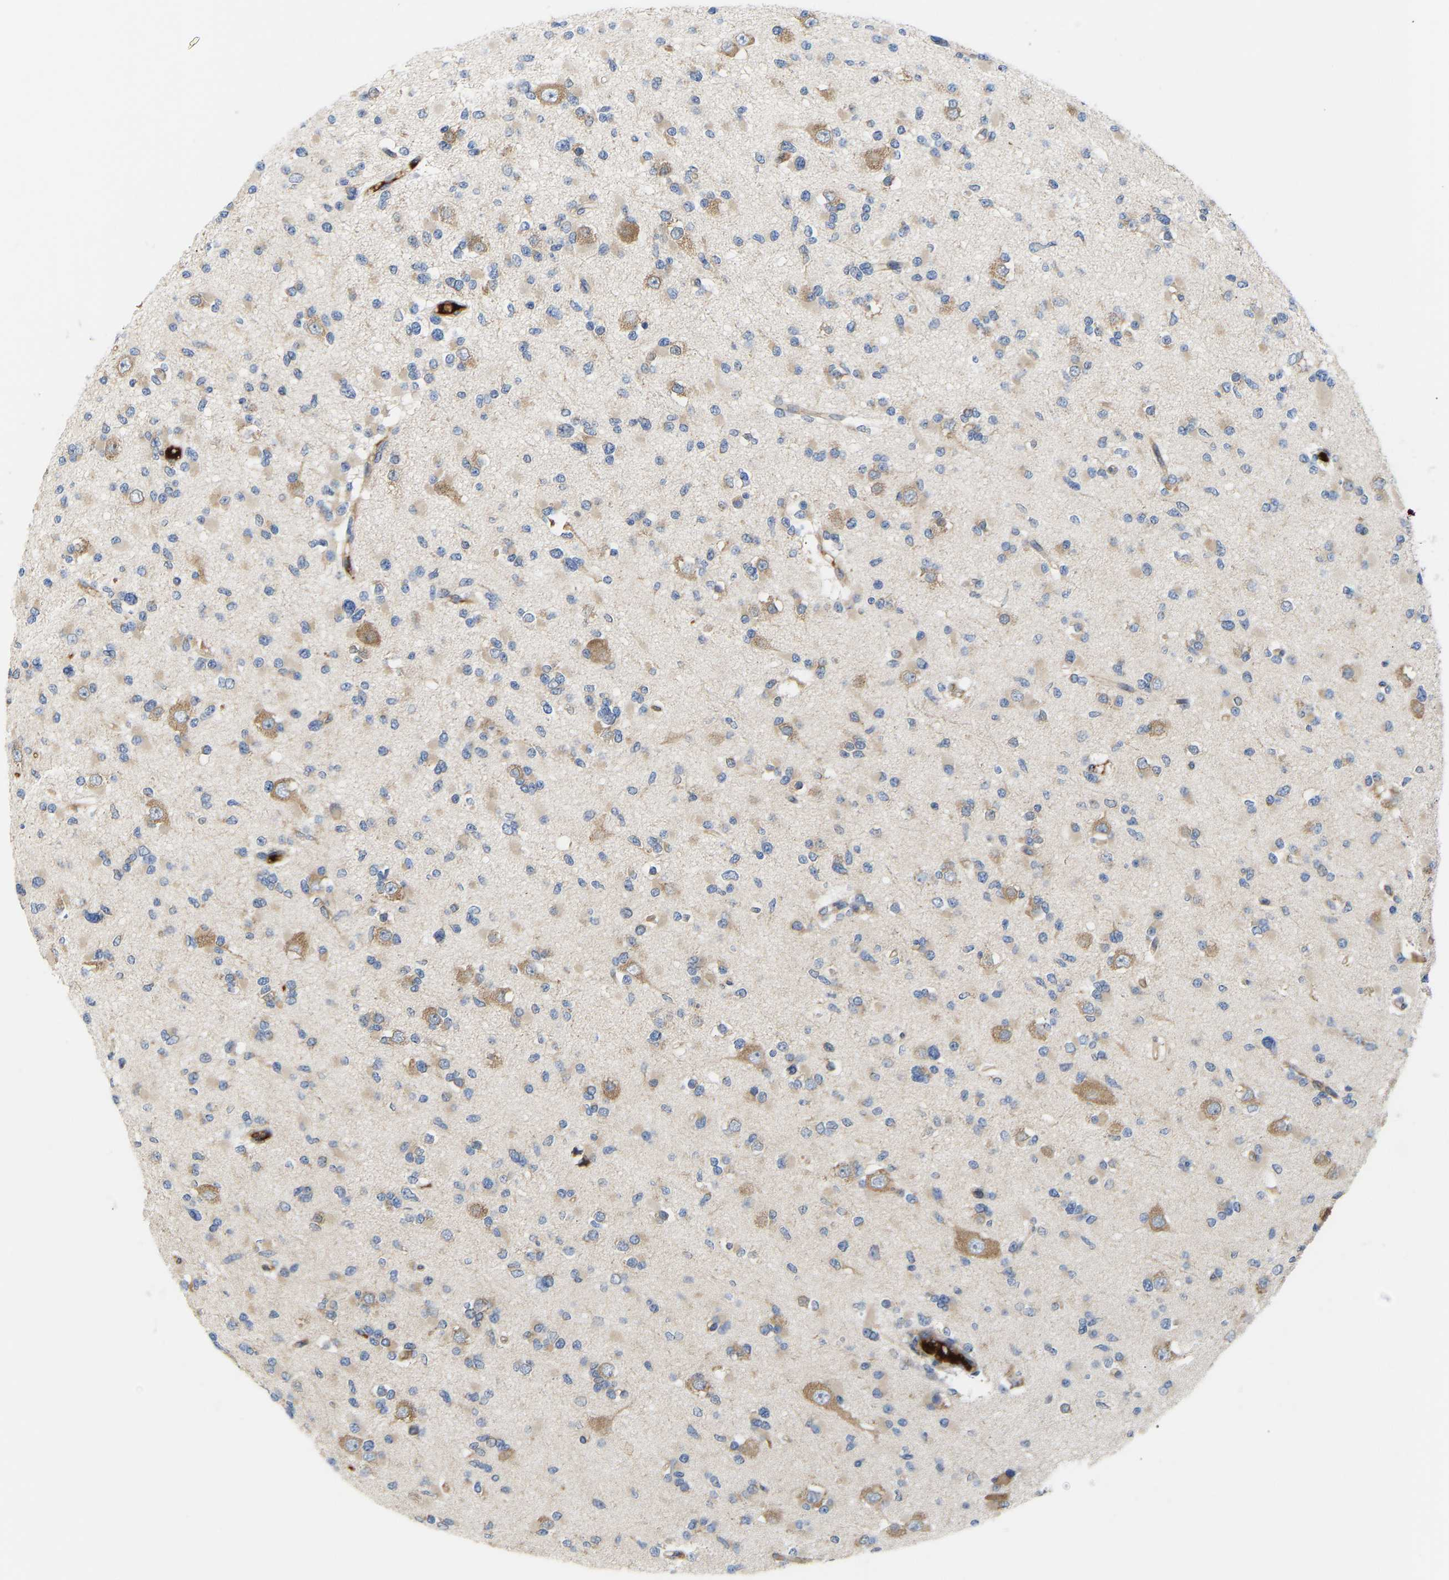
{"staining": {"intensity": "weak", "quantity": "<25%", "location": "cytoplasmic/membranous"}, "tissue": "glioma", "cell_type": "Tumor cells", "image_type": "cancer", "snomed": [{"axis": "morphology", "description": "Glioma, malignant, Low grade"}, {"axis": "topography", "description": "Brain"}], "caption": "Tumor cells show no significant expression in malignant glioma (low-grade).", "gene": "AIMP2", "patient": {"sex": "female", "age": 22}}